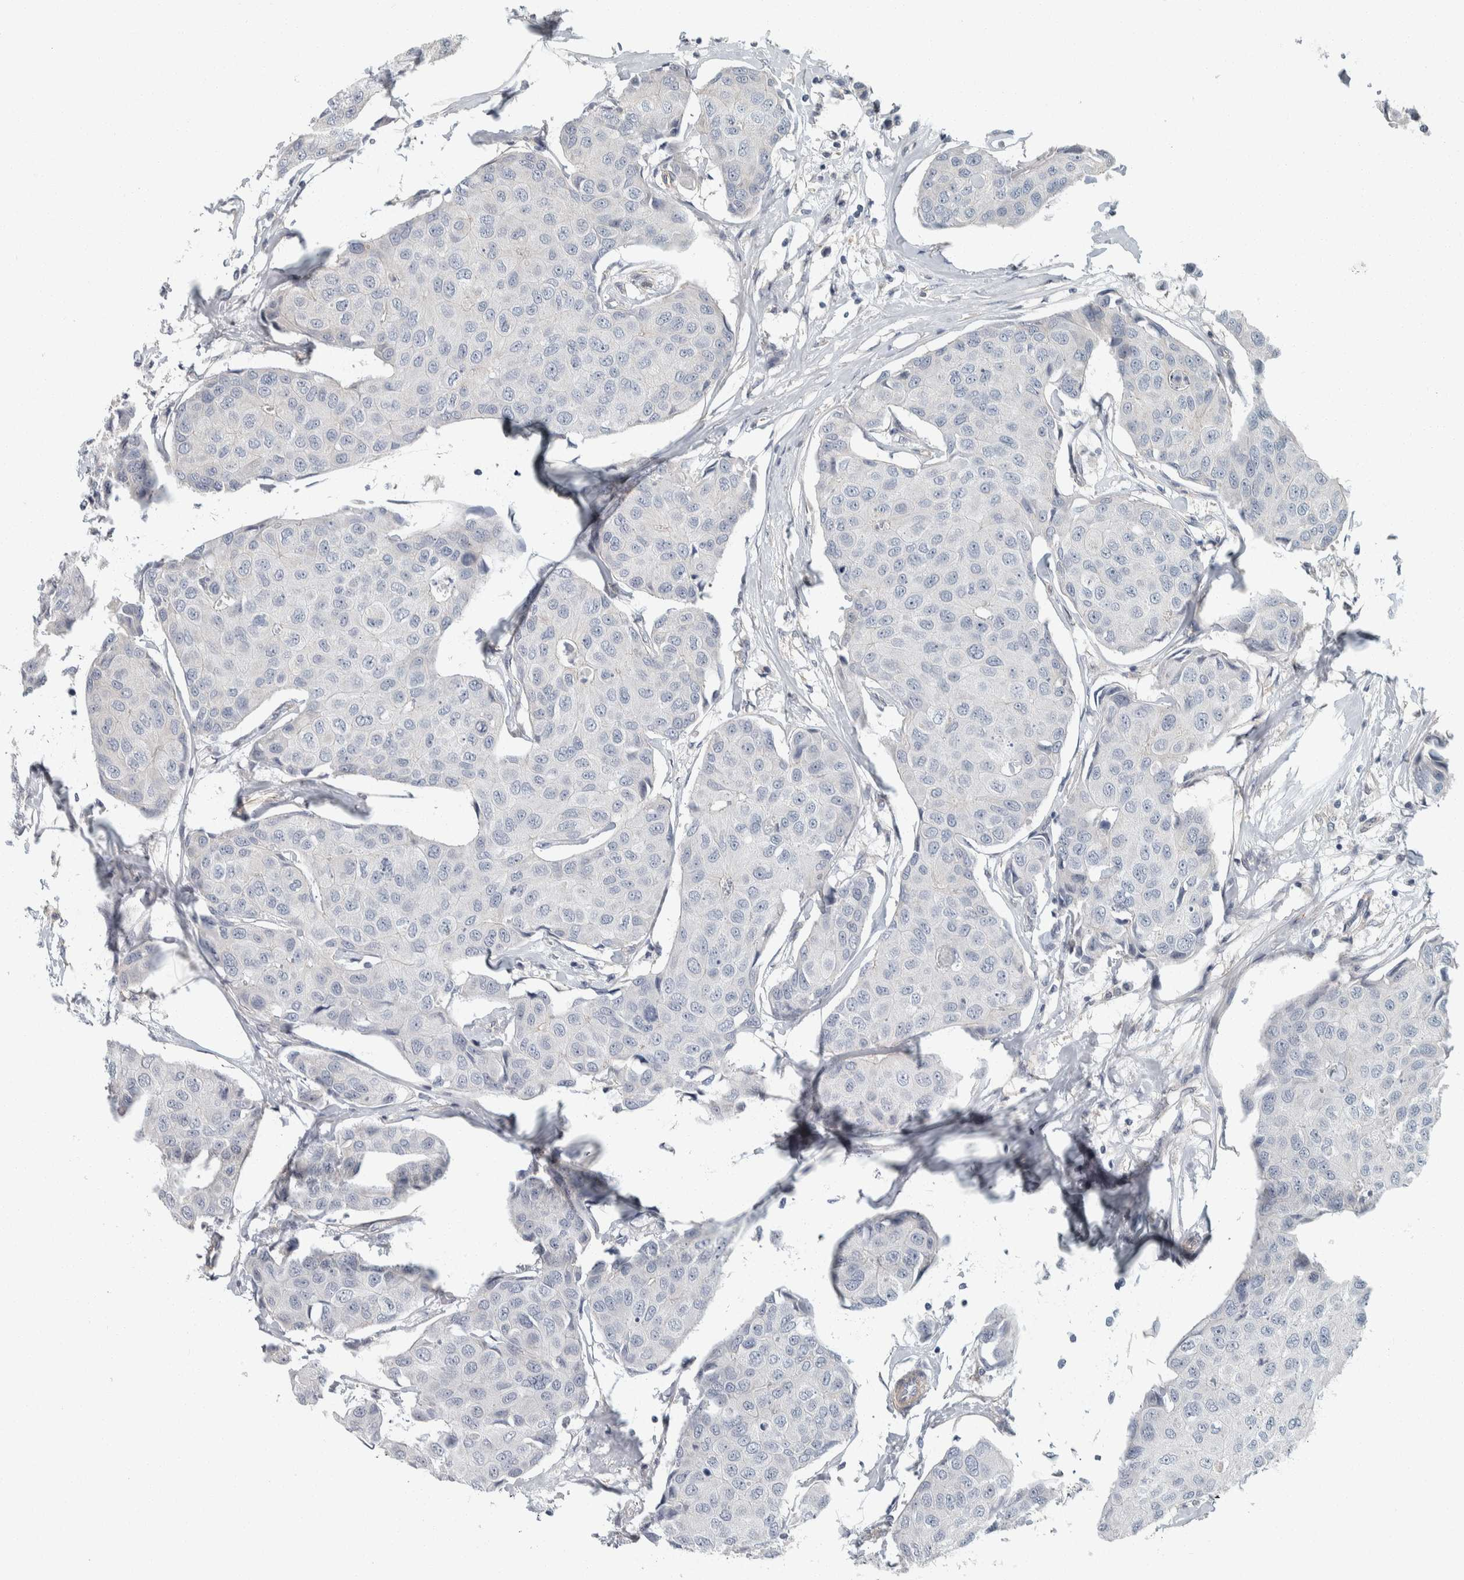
{"staining": {"intensity": "negative", "quantity": "none", "location": "none"}, "tissue": "breast cancer", "cell_type": "Tumor cells", "image_type": "cancer", "snomed": [{"axis": "morphology", "description": "Duct carcinoma"}, {"axis": "topography", "description": "Breast"}], "caption": "An IHC image of intraductal carcinoma (breast) is shown. There is no staining in tumor cells of intraductal carcinoma (breast).", "gene": "KCNJ3", "patient": {"sex": "female", "age": 80}}